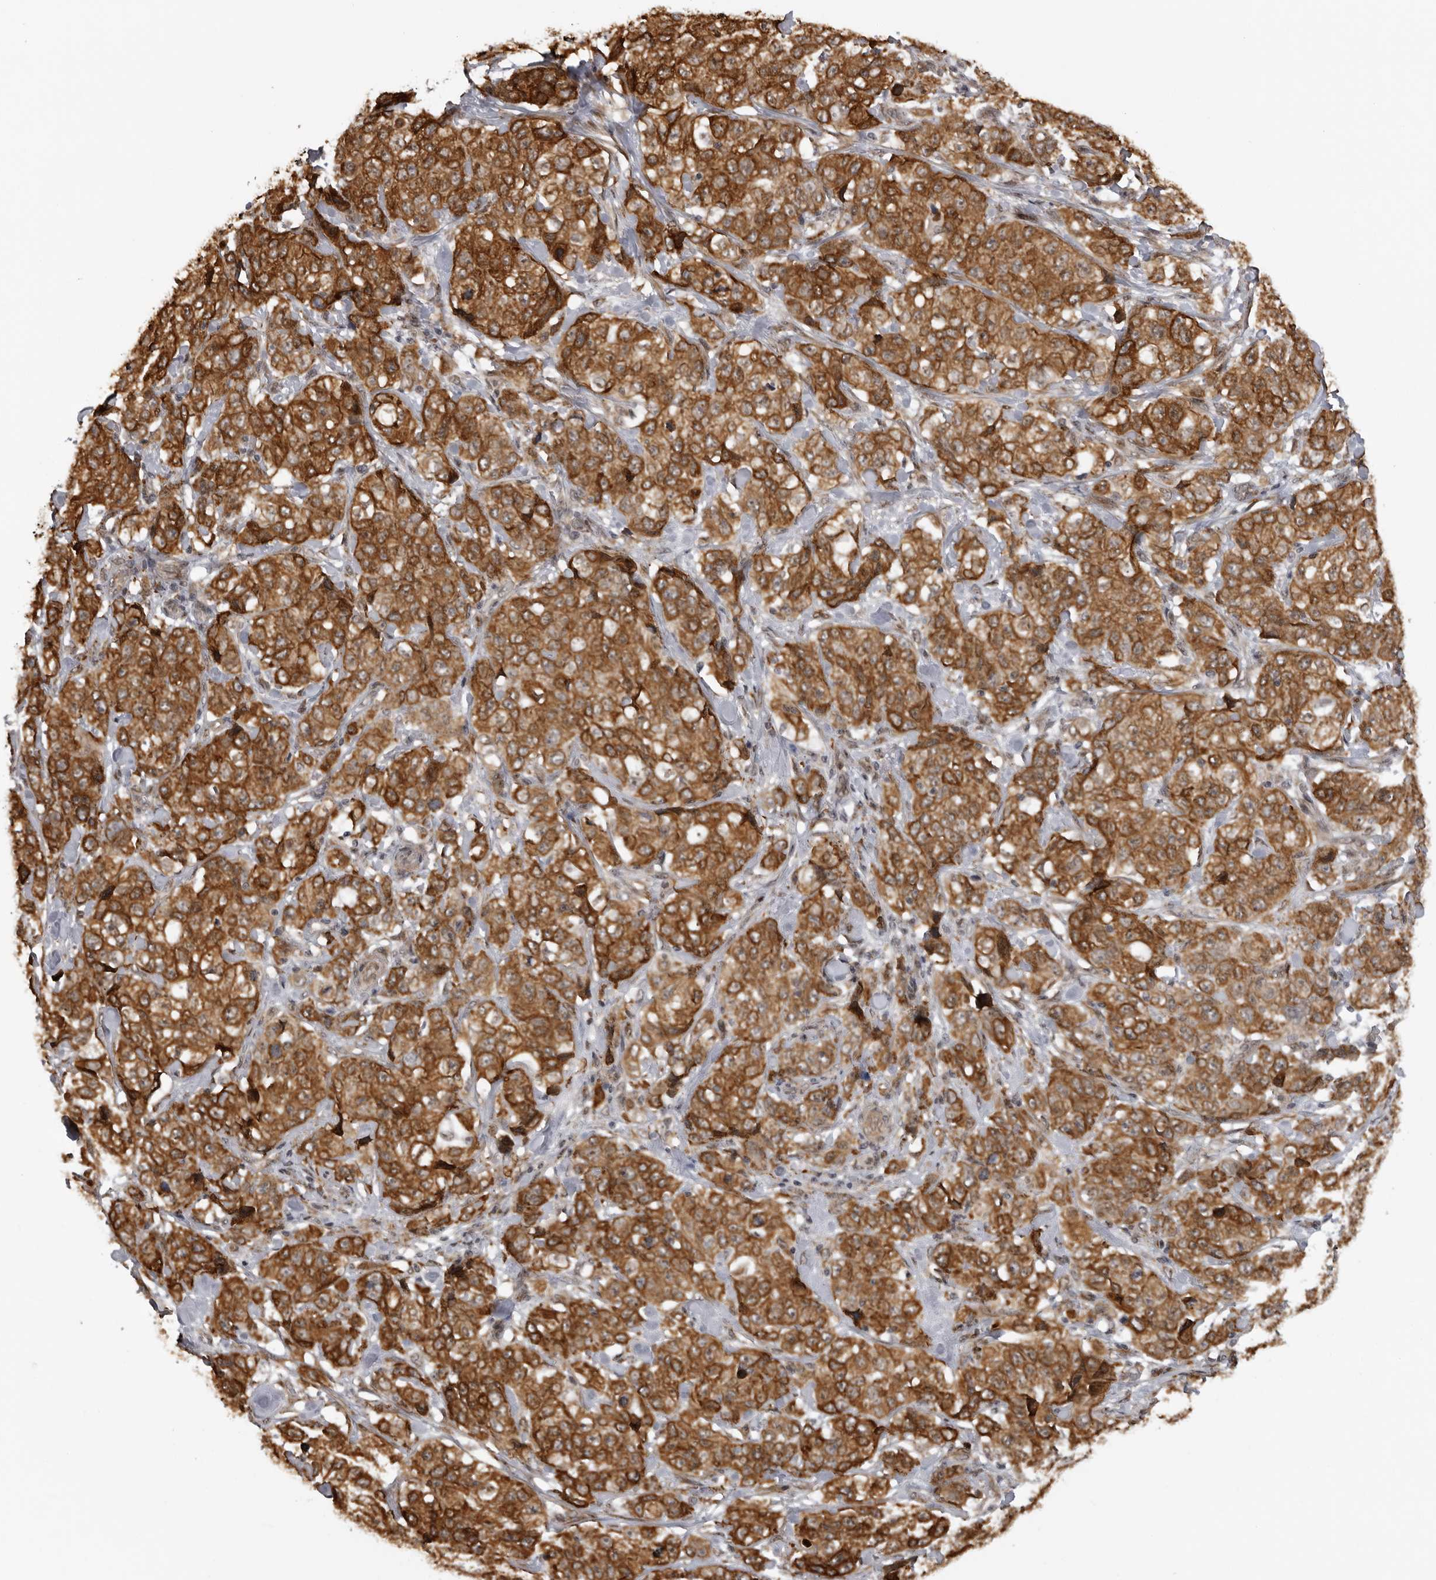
{"staining": {"intensity": "strong", "quantity": ">75%", "location": "cytoplasmic/membranous"}, "tissue": "stomach cancer", "cell_type": "Tumor cells", "image_type": "cancer", "snomed": [{"axis": "morphology", "description": "Adenocarcinoma, NOS"}, {"axis": "topography", "description": "Stomach"}], "caption": "Brown immunohistochemical staining in stomach cancer (adenocarcinoma) displays strong cytoplasmic/membranous expression in about >75% of tumor cells. The staining was performed using DAB (3,3'-diaminobenzidine) to visualize the protein expression in brown, while the nuclei were stained in blue with hematoxylin (Magnification: 20x).", "gene": "DNAH14", "patient": {"sex": "male", "age": 48}}